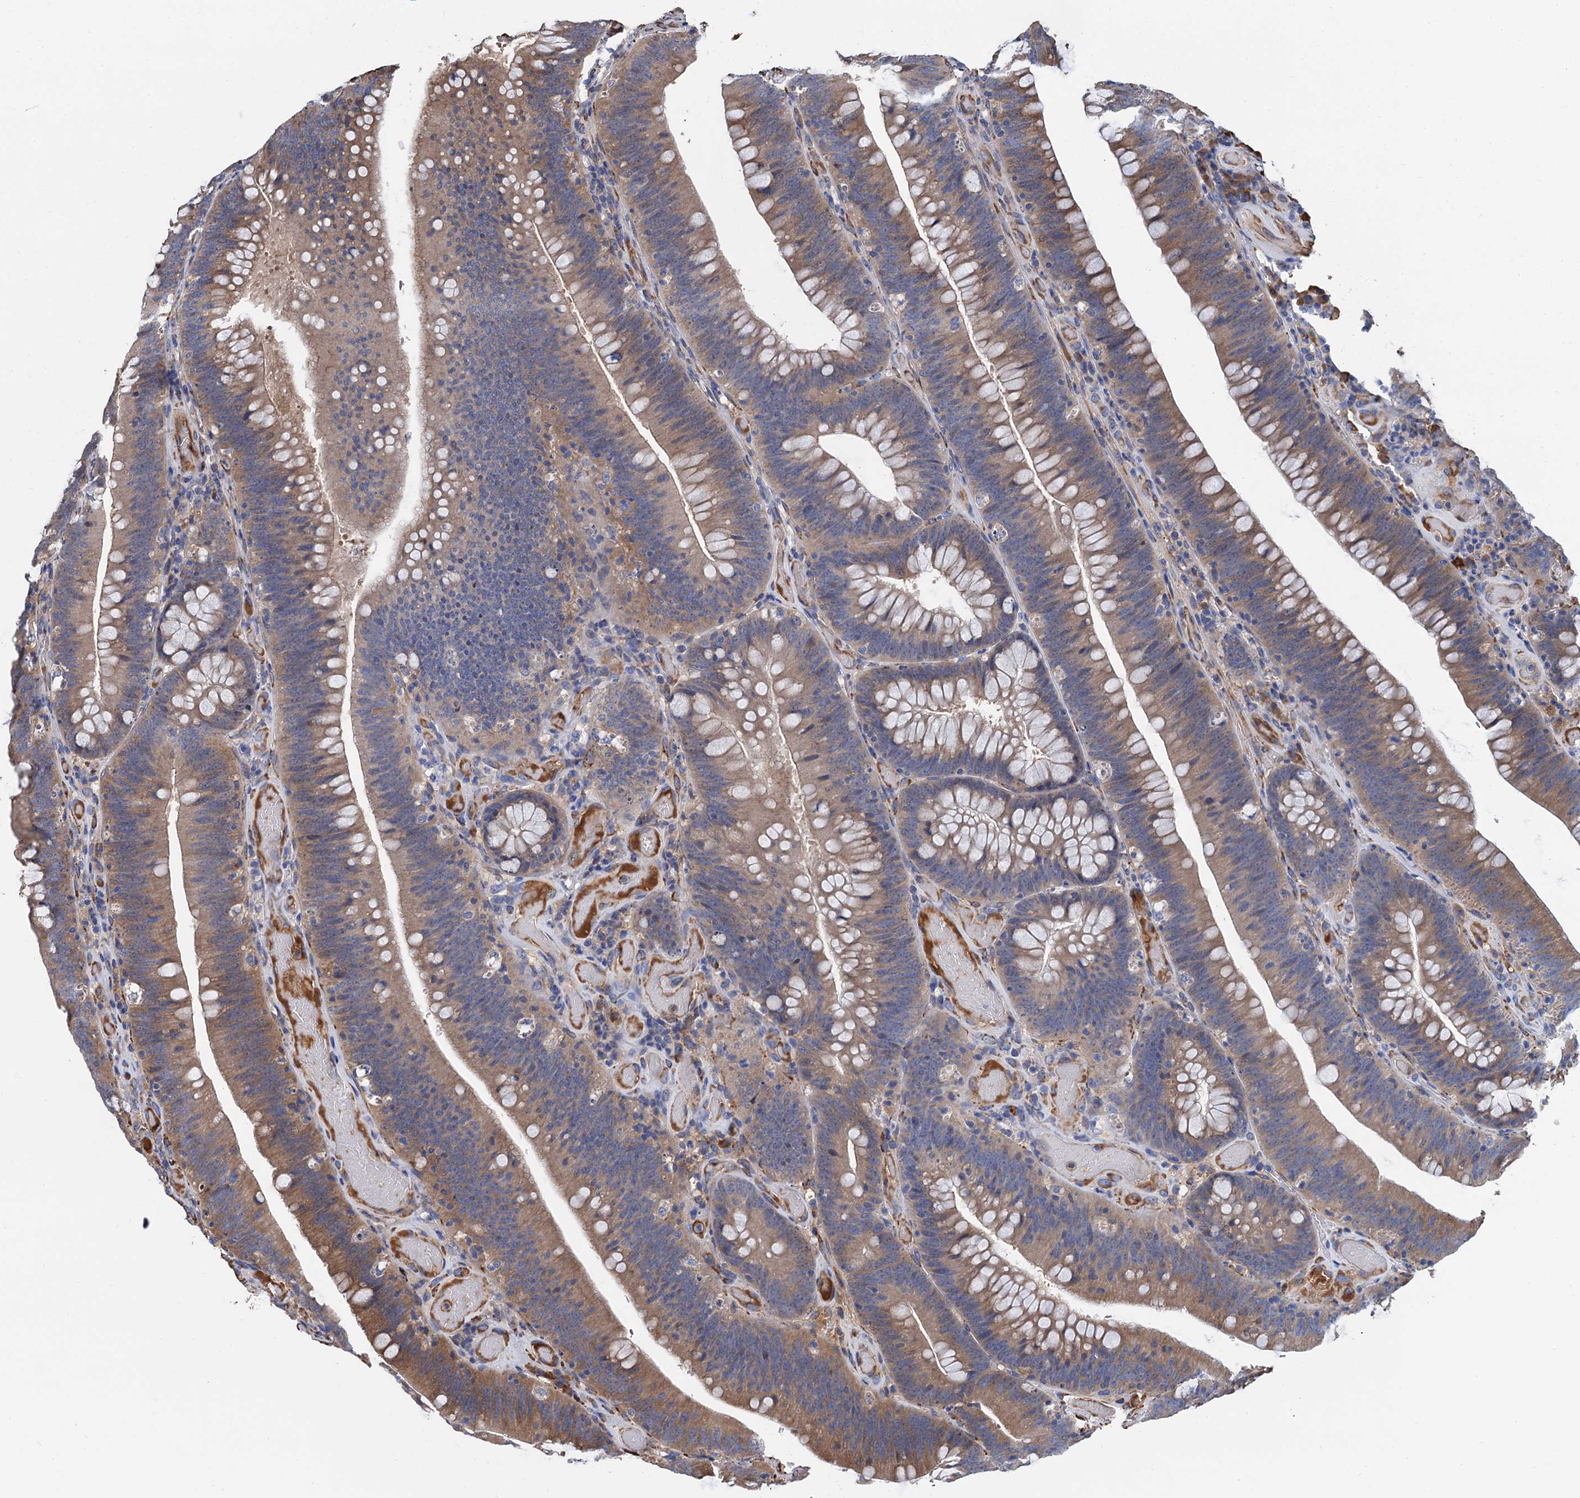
{"staining": {"intensity": "moderate", "quantity": "25%-75%", "location": "cytoplasmic/membranous"}, "tissue": "colorectal cancer", "cell_type": "Tumor cells", "image_type": "cancer", "snomed": [{"axis": "morphology", "description": "Normal tissue, NOS"}, {"axis": "topography", "description": "Colon"}], "caption": "IHC of human colorectal cancer exhibits medium levels of moderate cytoplasmic/membranous positivity in approximately 25%-75% of tumor cells.", "gene": "CNNM1", "patient": {"sex": "female", "age": 82}}